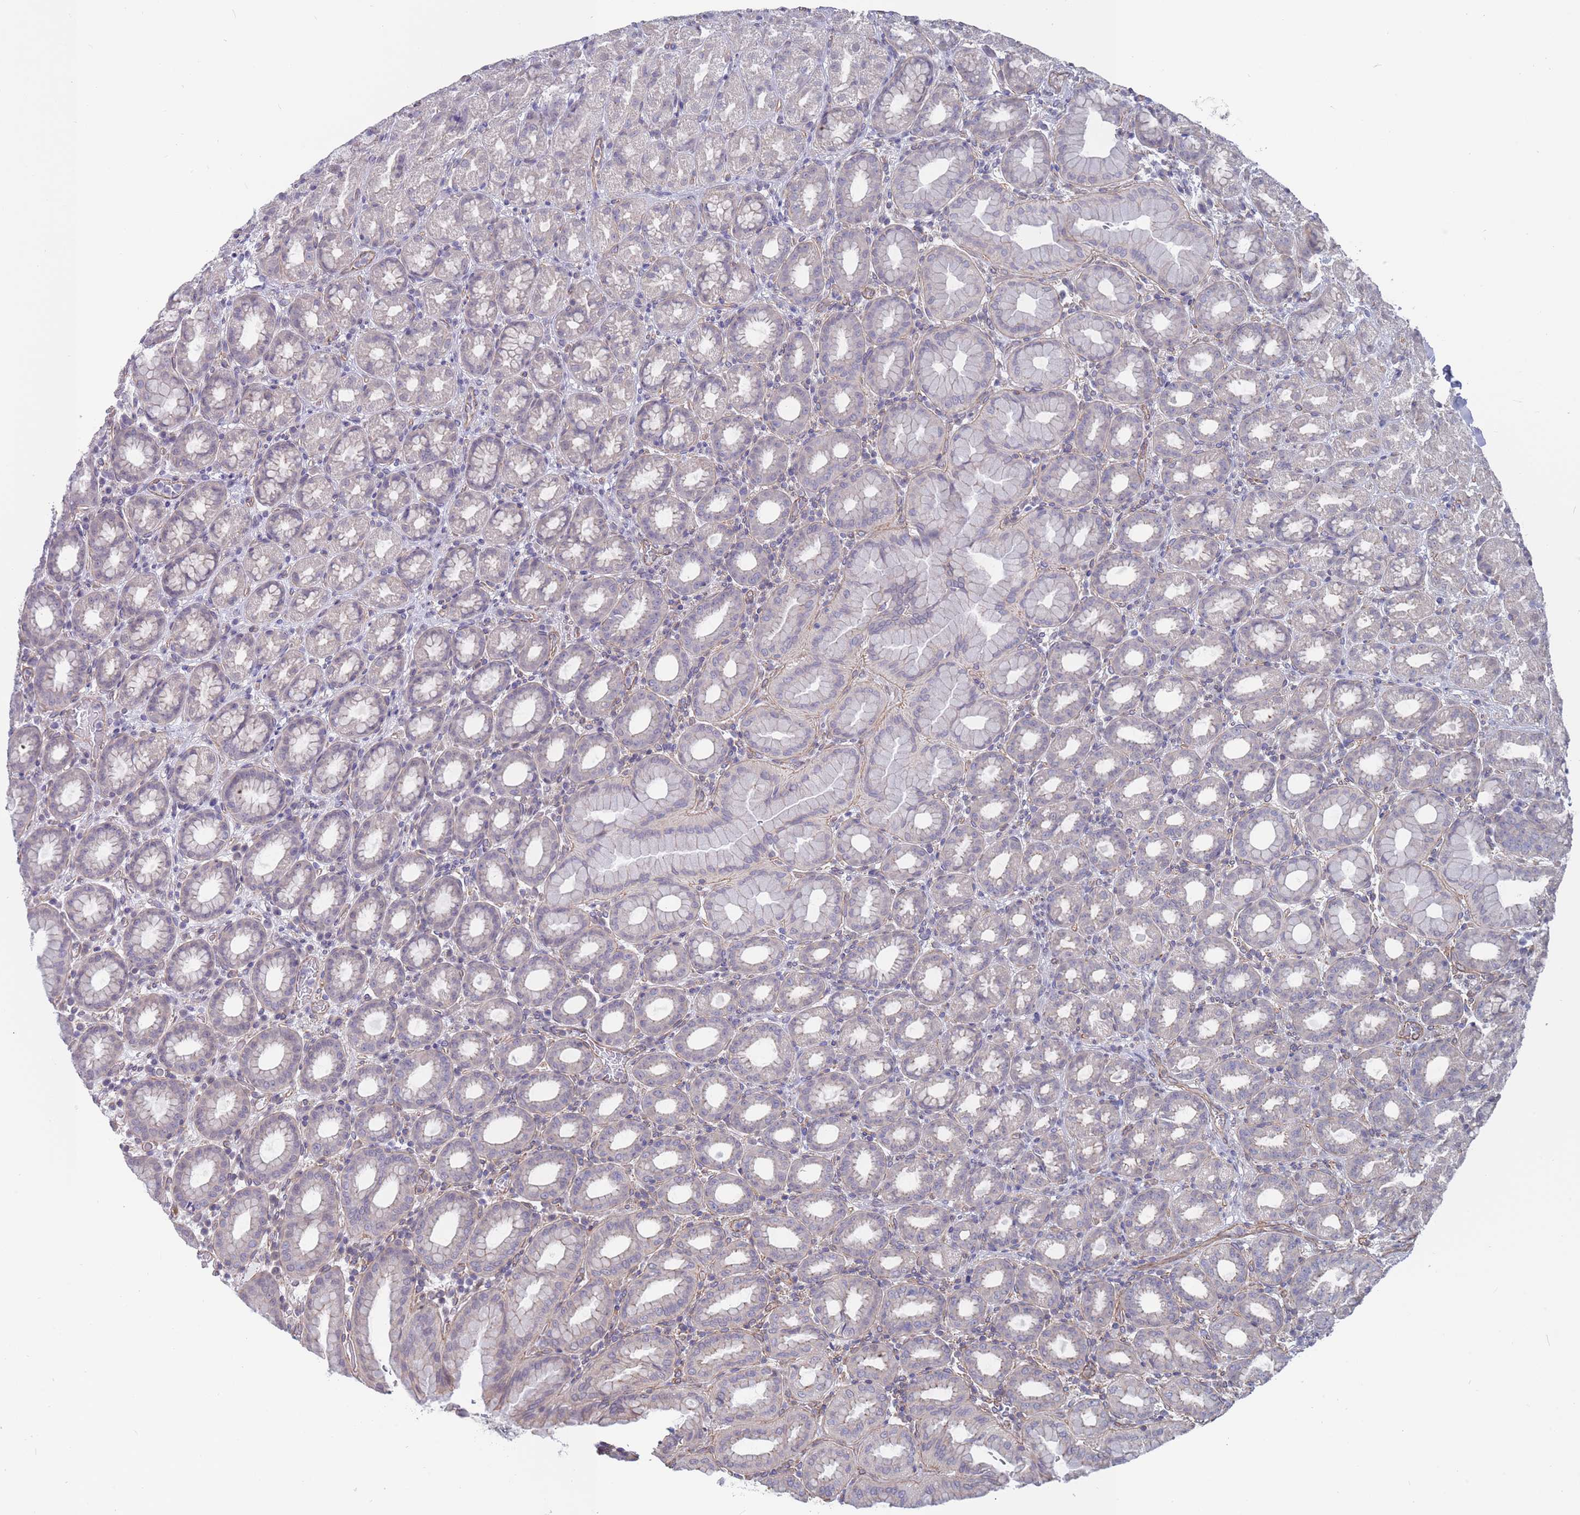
{"staining": {"intensity": "weak", "quantity": "<25%", "location": "cytoplasmic/membranous"}, "tissue": "stomach", "cell_type": "Glandular cells", "image_type": "normal", "snomed": [{"axis": "morphology", "description": "Normal tissue, NOS"}, {"axis": "topography", "description": "Stomach, upper"}, {"axis": "topography", "description": "Stomach"}], "caption": "This photomicrograph is of benign stomach stained with IHC to label a protein in brown with the nuclei are counter-stained blue. There is no expression in glandular cells.", "gene": "SLC1A6", "patient": {"sex": "male", "age": 68}}